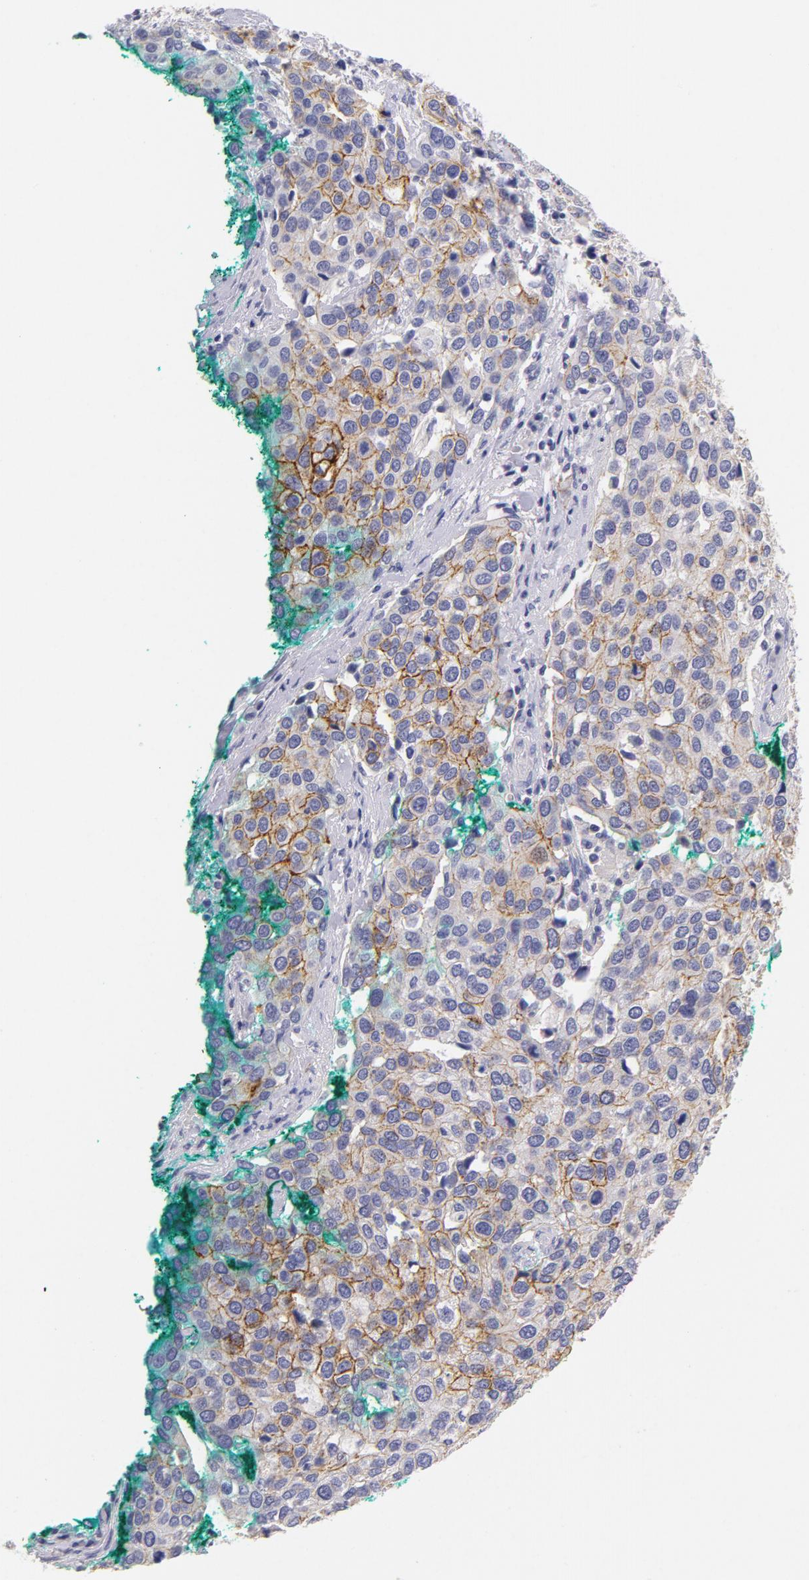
{"staining": {"intensity": "strong", "quantity": "25%-75%", "location": "cytoplasmic/membranous"}, "tissue": "cervical cancer", "cell_type": "Tumor cells", "image_type": "cancer", "snomed": [{"axis": "morphology", "description": "Squamous cell carcinoma, NOS"}, {"axis": "topography", "description": "Cervix"}], "caption": "Human cervical squamous cell carcinoma stained for a protein (brown) exhibits strong cytoplasmic/membranous positive positivity in approximately 25%-75% of tumor cells.", "gene": "CD44", "patient": {"sex": "female", "age": 54}}